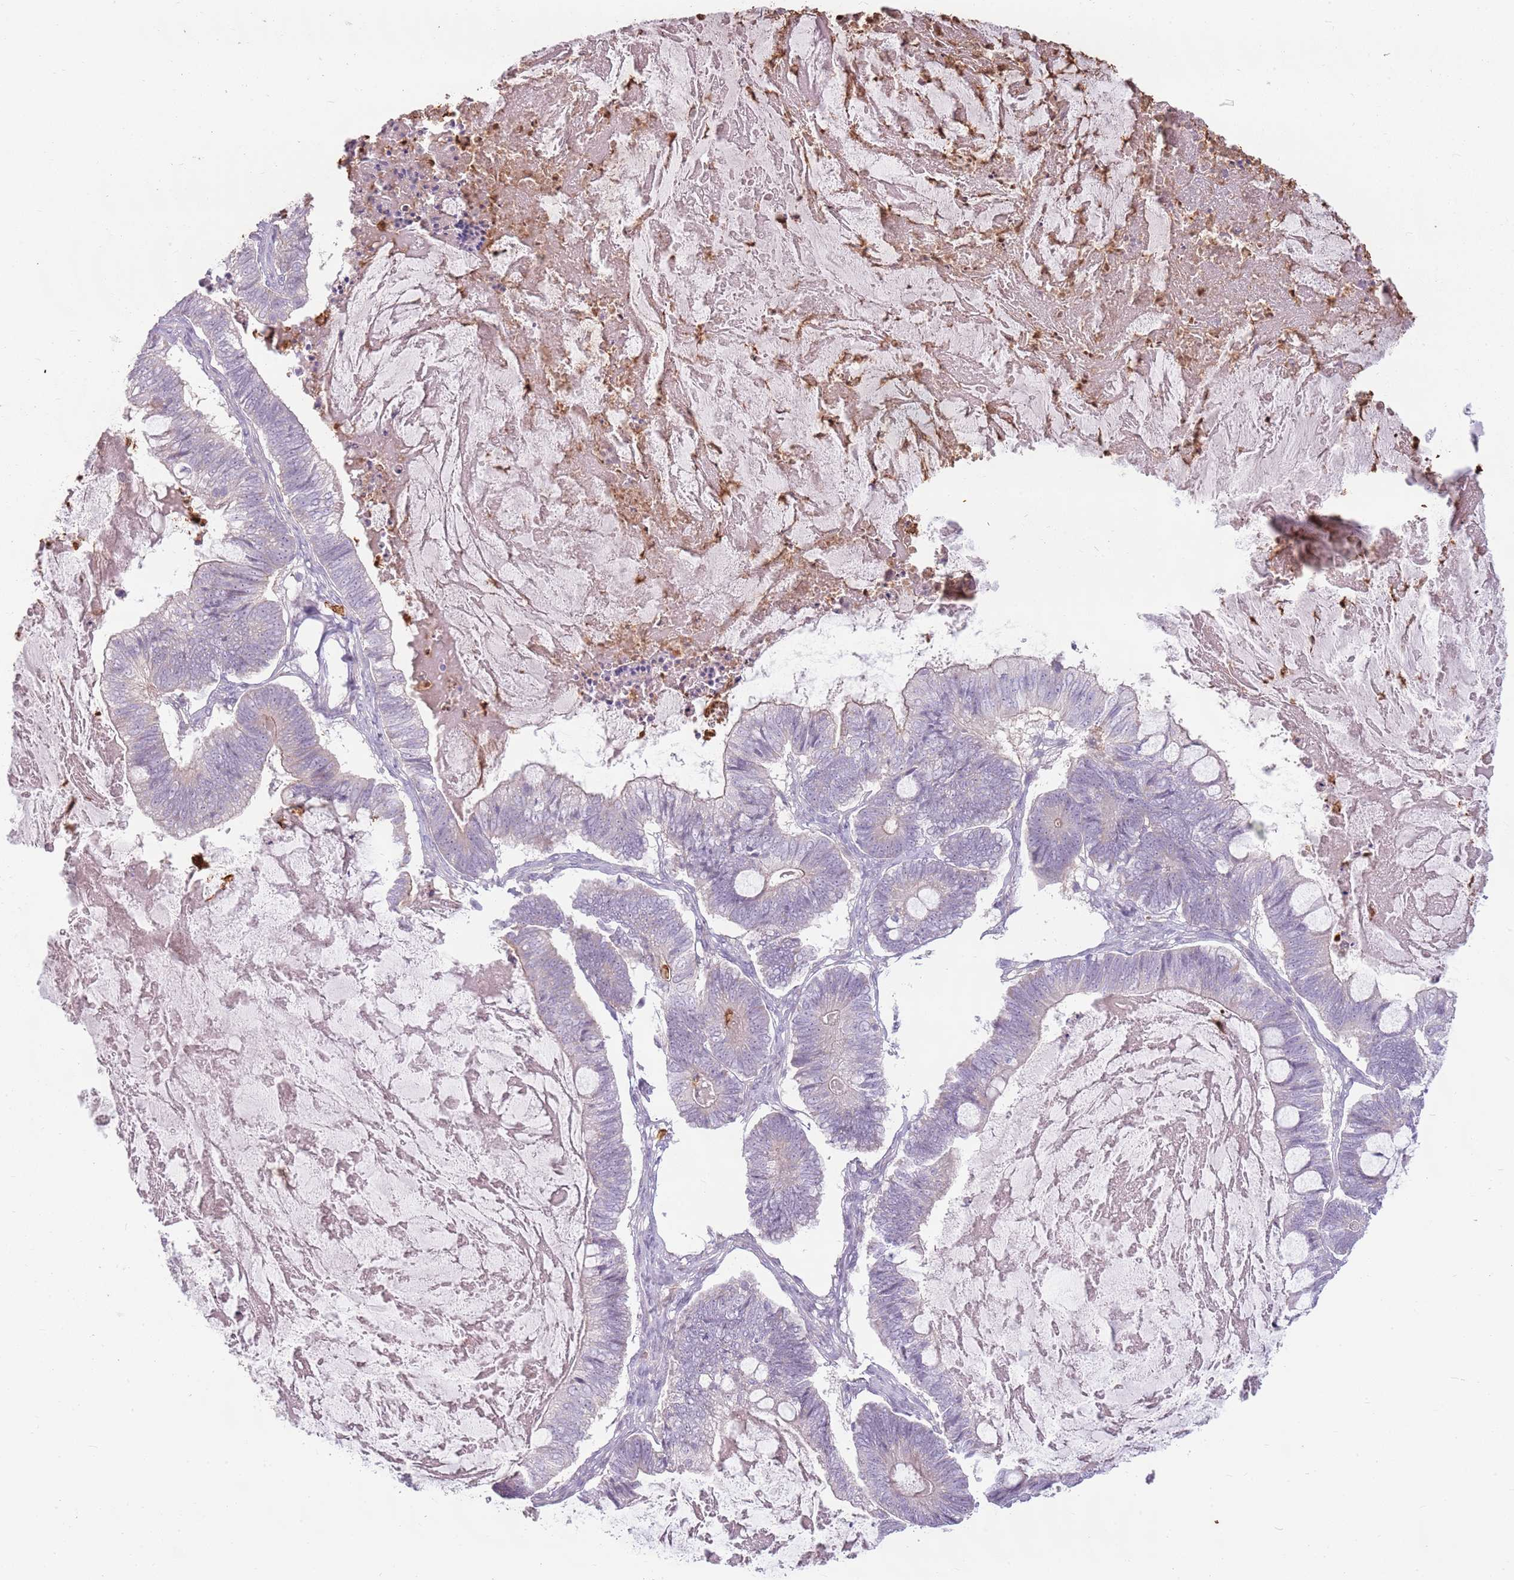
{"staining": {"intensity": "negative", "quantity": "none", "location": "none"}, "tissue": "ovarian cancer", "cell_type": "Tumor cells", "image_type": "cancer", "snomed": [{"axis": "morphology", "description": "Cystadenocarcinoma, mucinous, NOS"}, {"axis": "topography", "description": "Ovary"}], "caption": "This is an immunohistochemistry (IHC) image of ovarian cancer. There is no positivity in tumor cells.", "gene": "SPAG4", "patient": {"sex": "female", "age": 61}}